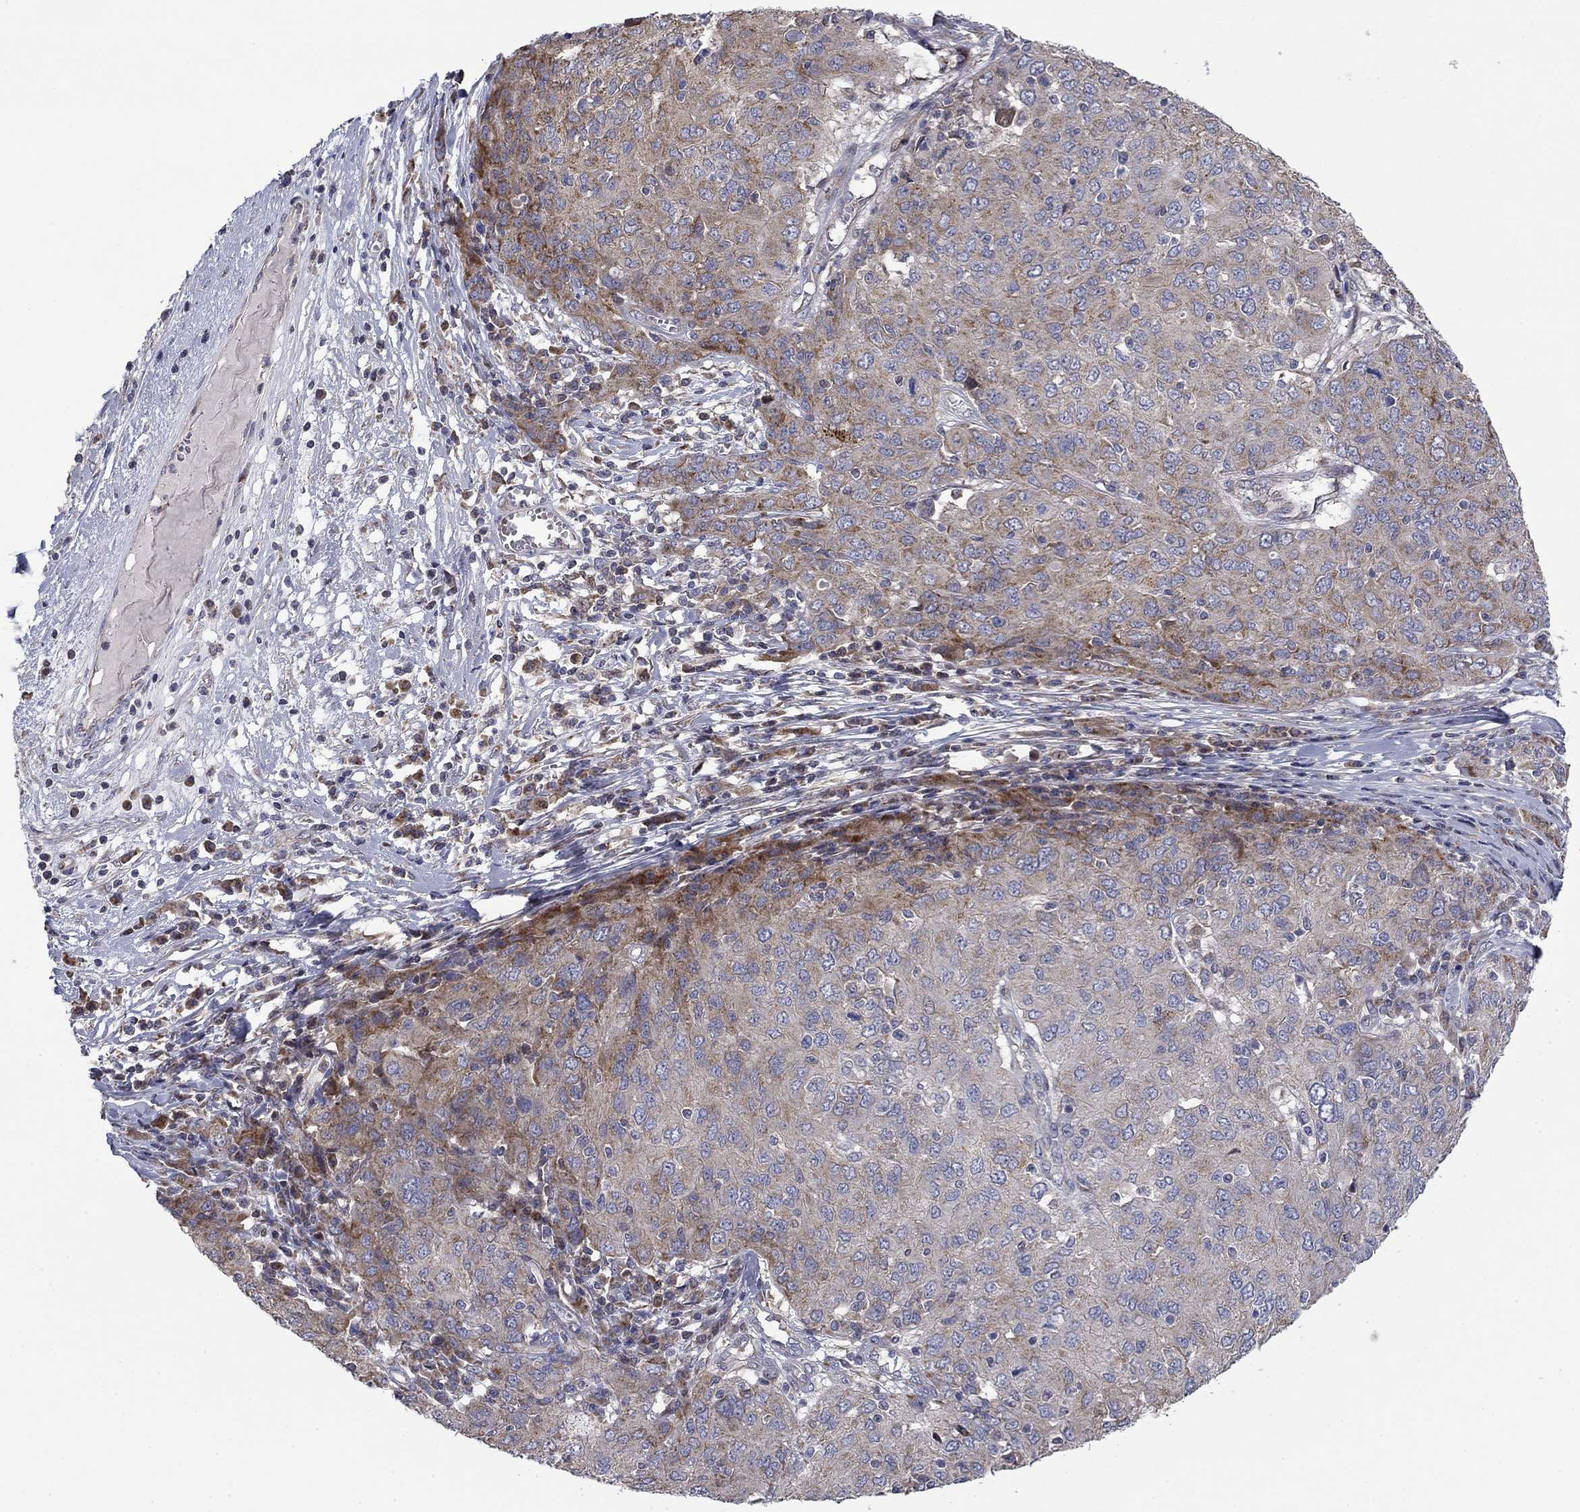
{"staining": {"intensity": "moderate", "quantity": "<25%", "location": "cytoplasmic/membranous"}, "tissue": "ovarian cancer", "cell_type": "Tumor cells", "image_type": "cancer", "snomed": [{"axis": "morphology", "description": "Carcinoma, endometroid"}, {"axis": "topography", "description": "Ovary"}], "caption": "High-magnification brightfield microscopy of ovarian cancer (endometroid carcinoma) stained with DAB (3,3'-diaminobenzidine) (brown) and counterstained with hematoxylin (blue). tumor cells exhibit moderate cytoplasmic/membranous staining is appreciated in approximately<25% of cells. (Stains: DAB (3,3'-diaminobenzidine) in brown, nuclei in blue, Microscopy: brightfield microscopy at high magnification).", "gene": "MMAA", "patient": {"sex": "female", "age": 50}}